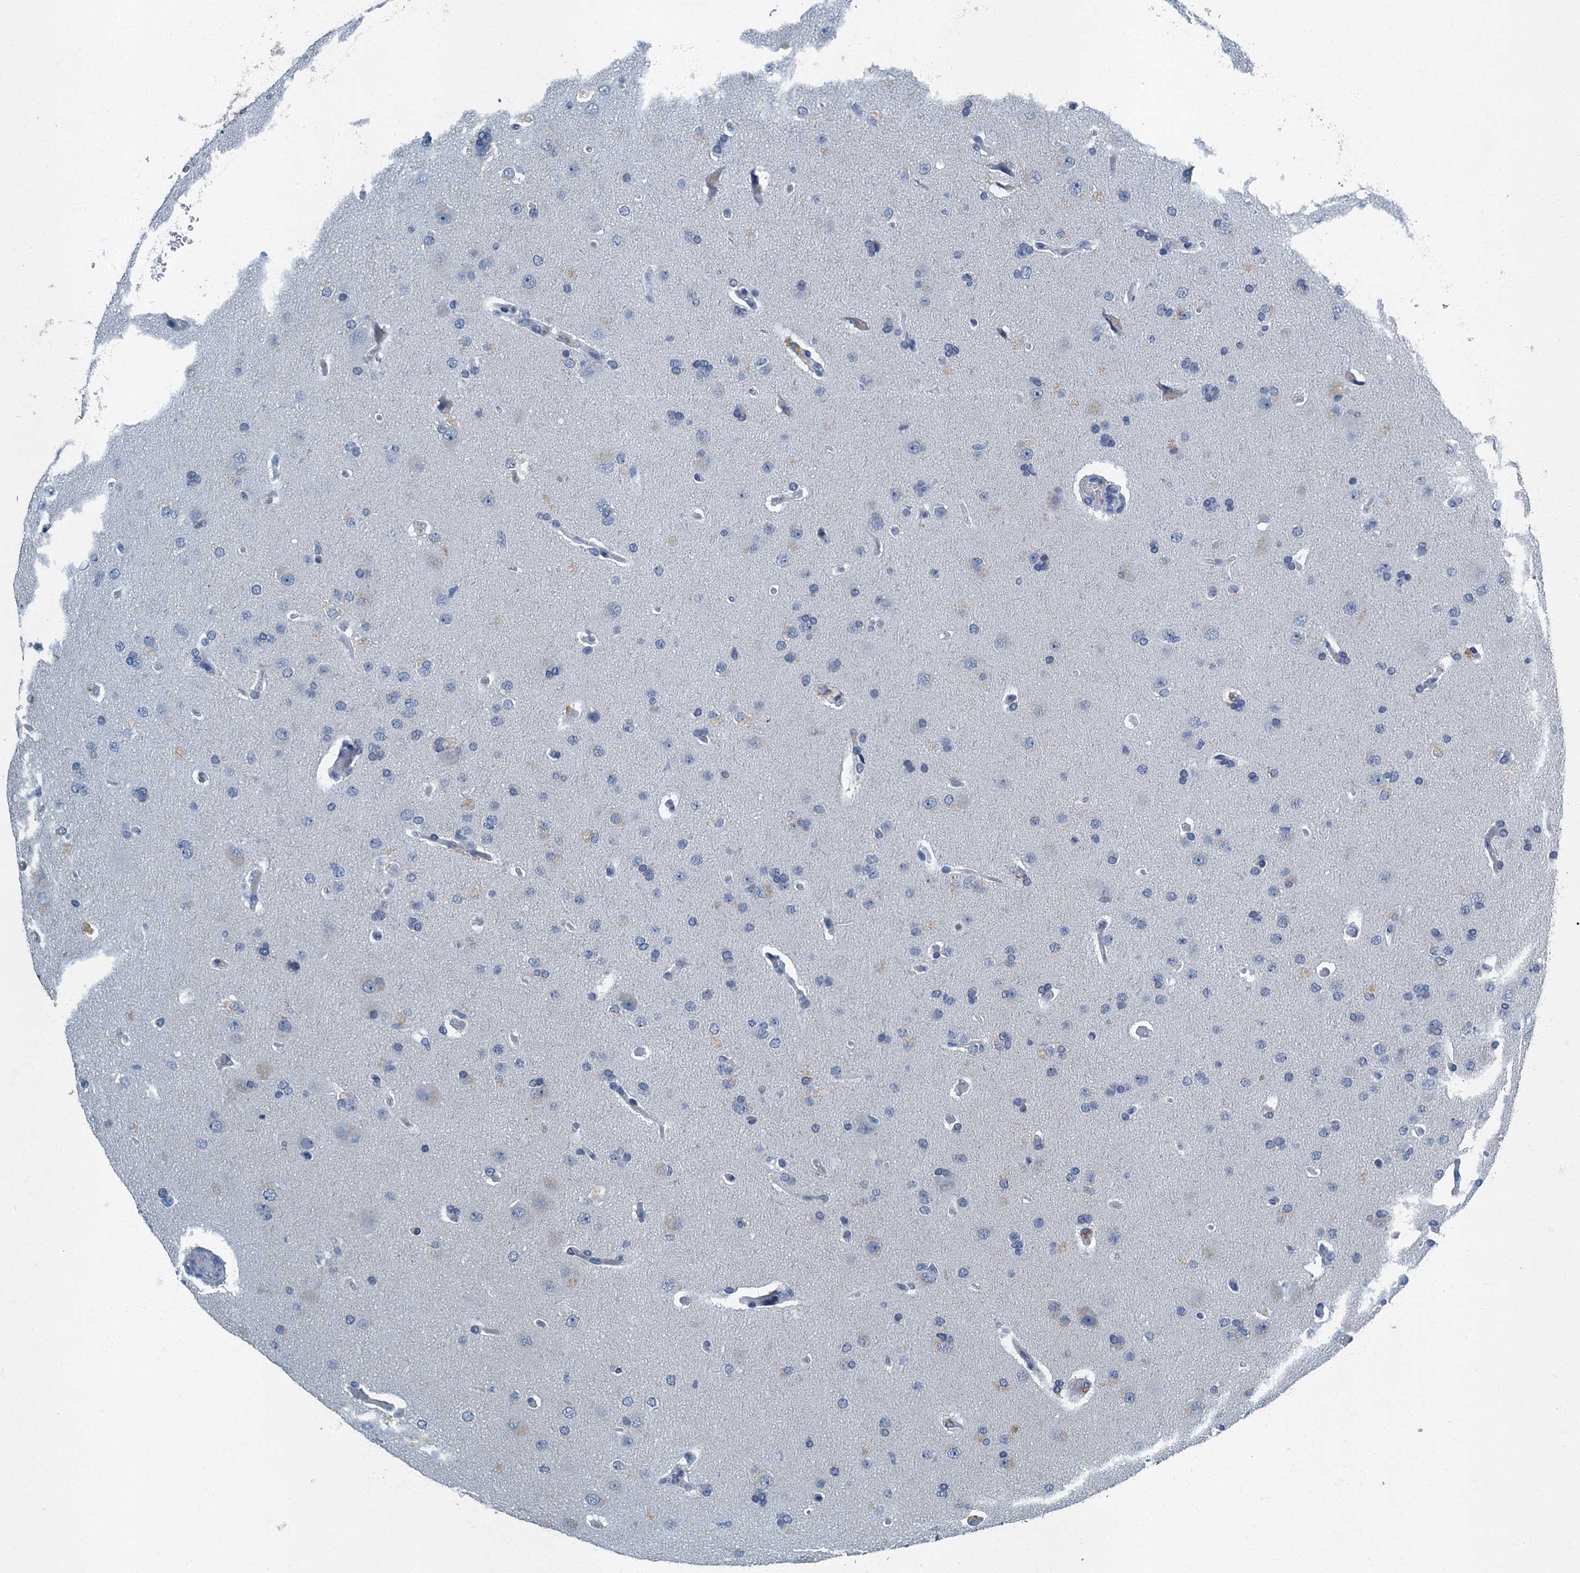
{"staining": {"intensity": "negative", "quantity": "none", "location": "none"}, "tissue": "glioma", "cell_type": "Tumor cells", "image_type": "cancer", "snomed": [{"axis": "morphology", "description": "Glioma, malignant, High grade"}, {"axis": "topography", "description": "Brain"}], "caption": "This is a image of immunohistochemistry staining of glioma, which shows no positivity in tumor cells.", "gene": "GADL1", "patient": {"sex": "male", "age": 72}}